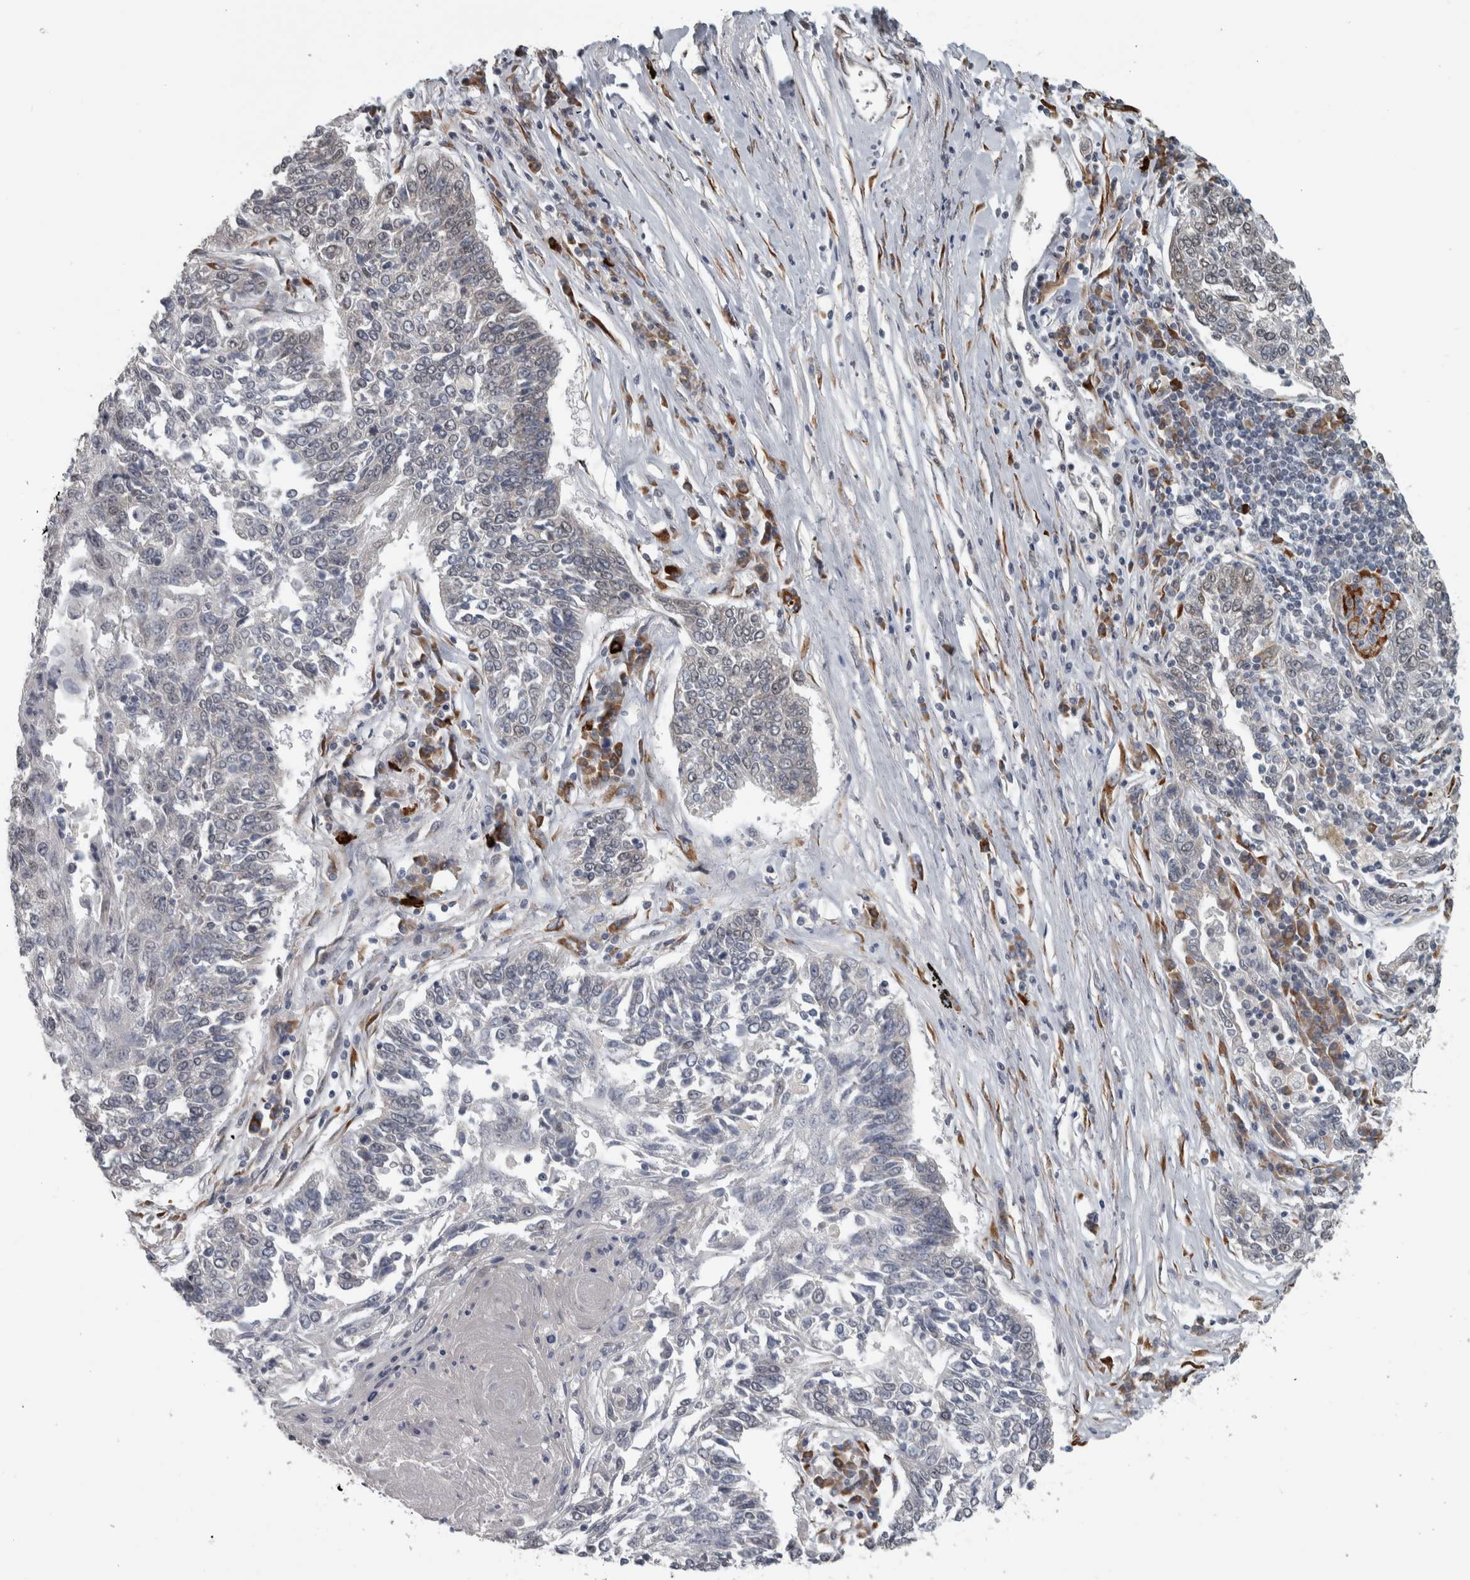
{"staining": {"intensity": "negative", "quantity": "none", "location": "none"}, "tissue": "lung cancer", "cell_type": "Tumor cells", "image_type": "cancer", "snomed": [{"axis": "morphology", "description": "Normal tissue, NOS"}, {"axis": "morphology", "description": "Squamous cell carcinoma, NOS"}, {"axis": "topography", "description": "Cartilage tissue"}, {"axis": "topography", "description": "Bronchus"}, {"axis": "topography", "description": "Lung"}], "caption": "High magnification brightfield microscopy of lung squamous cell carcinoma stained with DAB (brown) and counterstained with hematoxylin (blue): tumor cells show no significant staining.", "gene": "DDX42", "patient": {"sex": "female", "age": 49}}